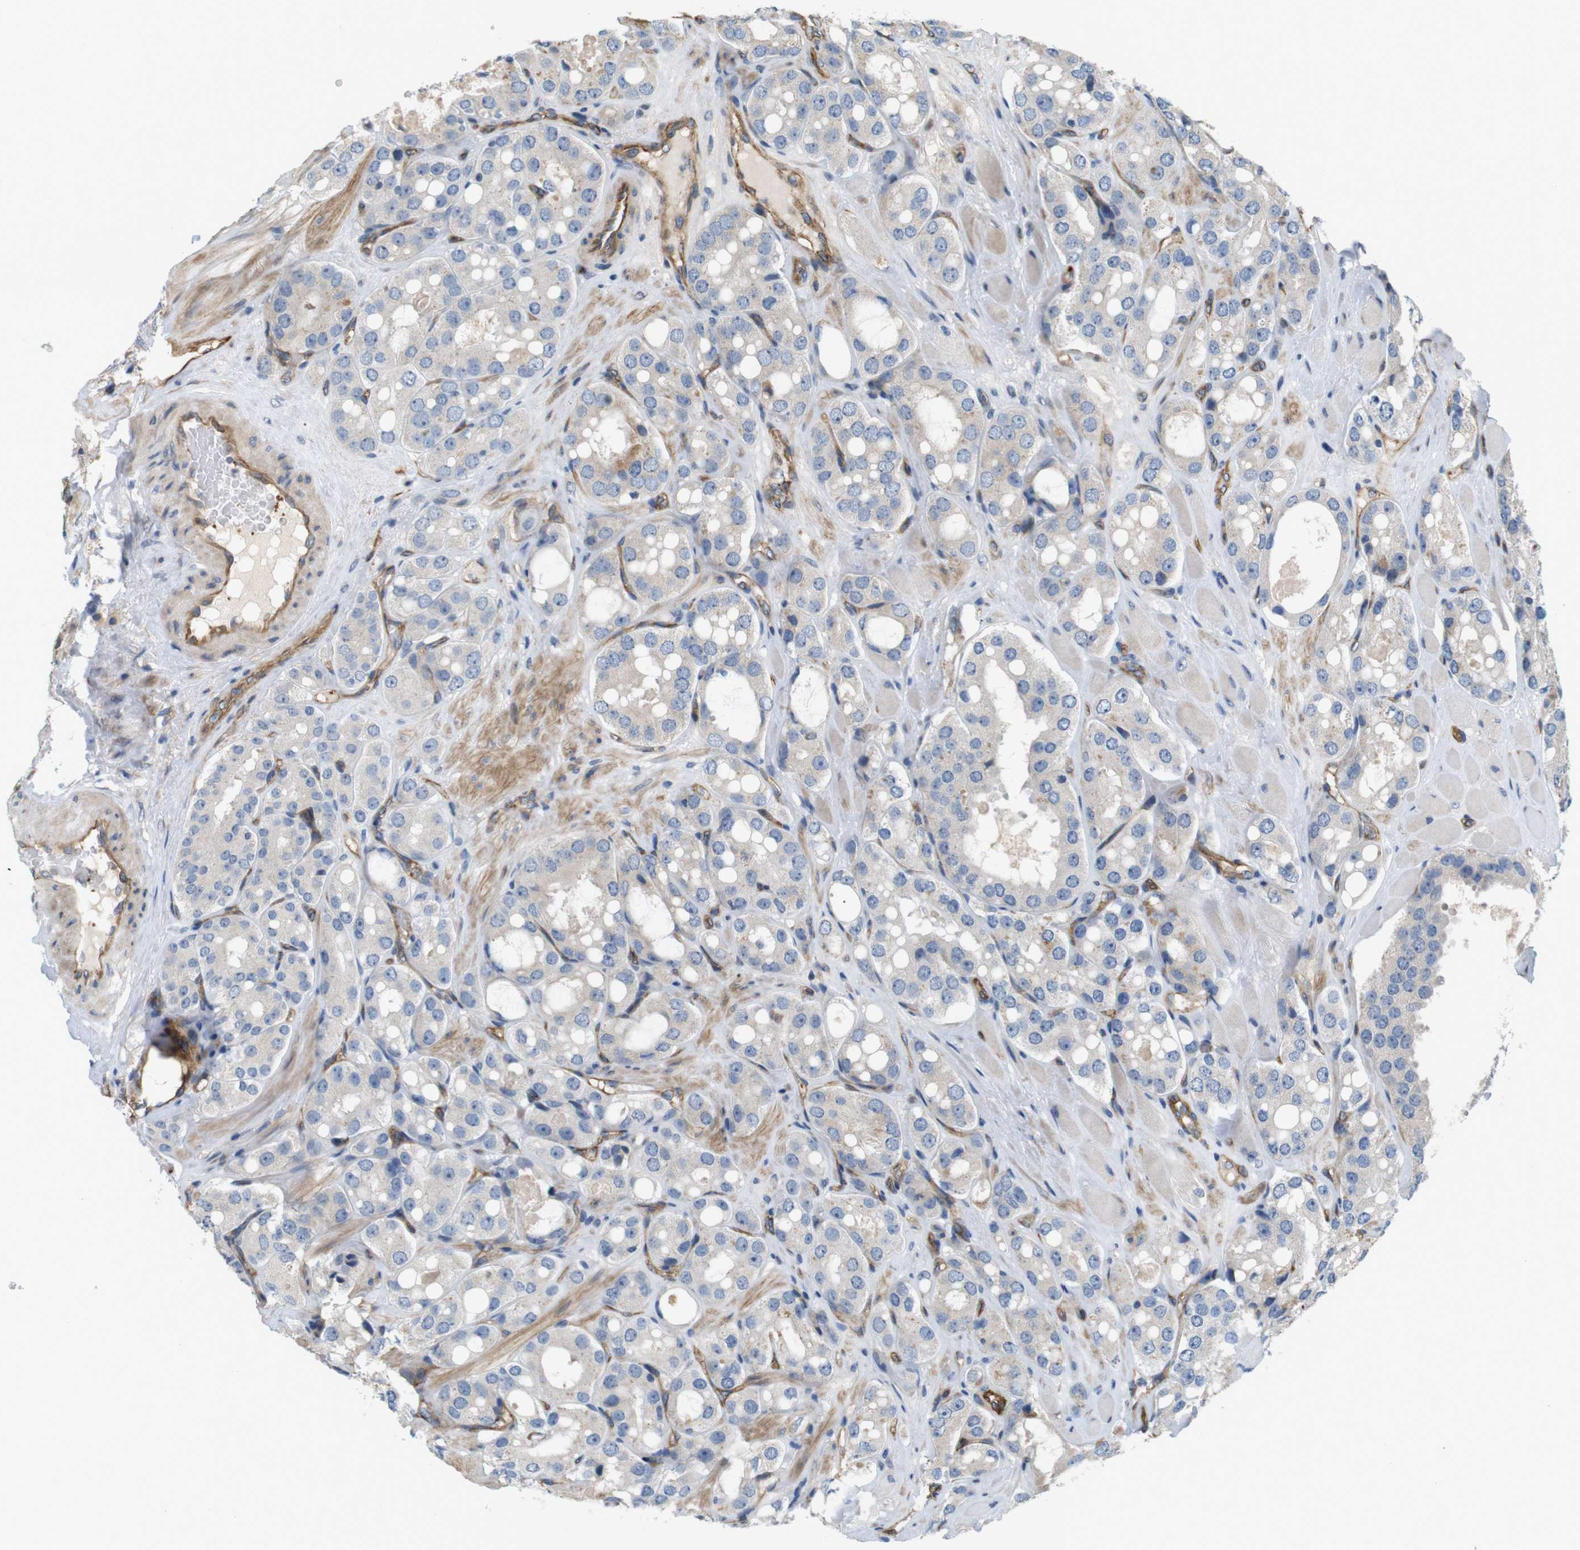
{"staining": {"intensity": "weak", "quantity": "25%-75%", "location": "cytoplasmic/membranous"}, "tissue": "prostate cancer", "cell_type": "Tumor cells", "image_type": "cancer", "snomed": [{"axis": "morphology", "description": "Adenocarcinoma, High grade"}, {"axis": "topography", "description": "Prostate"}], "caption": "A low amount of weak cytoplasmic/membranous expression is appreciated in approximately 25%-75% of tumor cells in prostate cancer tissue.", "gene": "BVES", "patient": {"sex": "male", "age": 65}}